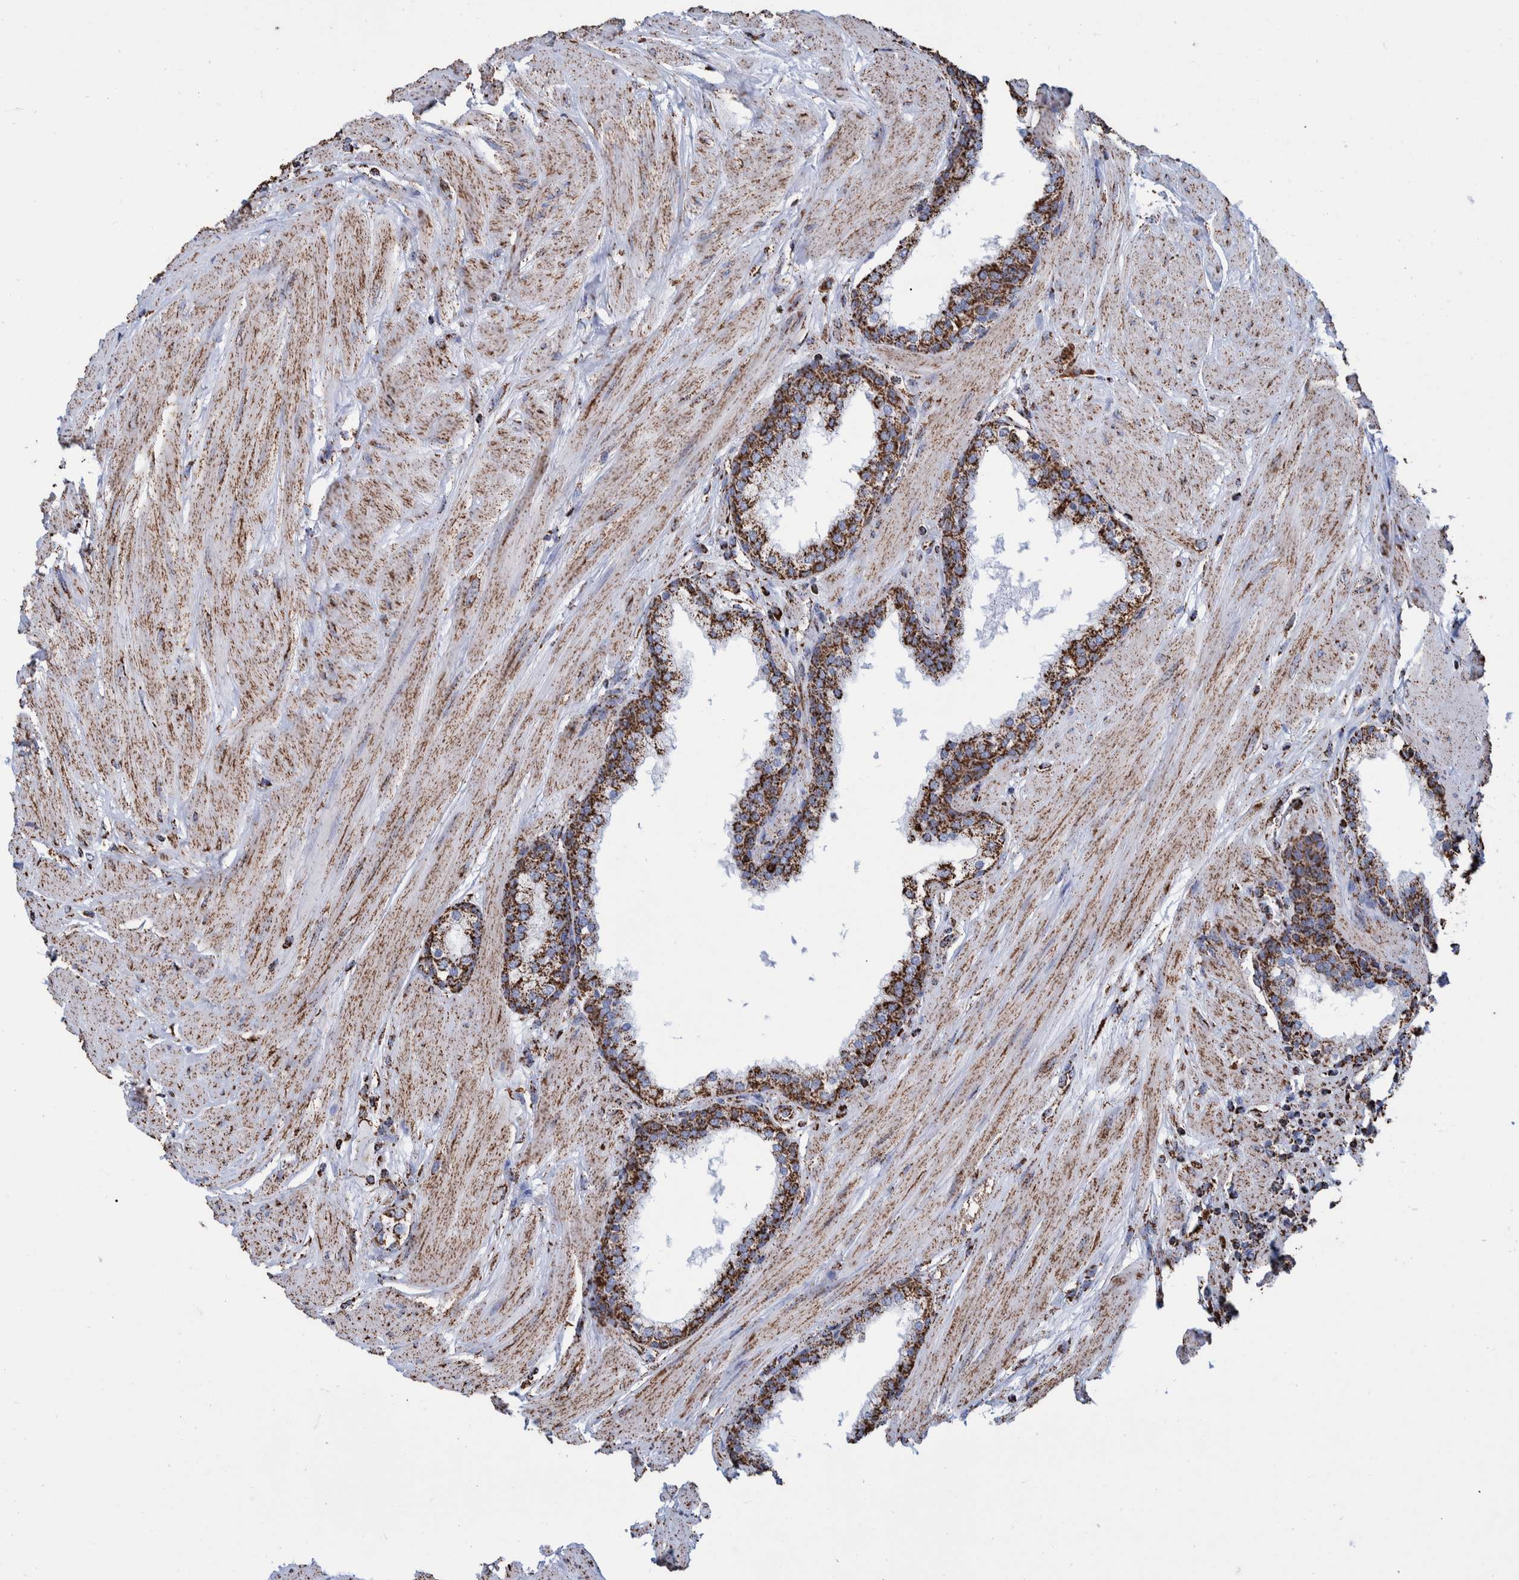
{"staining": {"intensity": "strong", "quantity": ">75%", "location": "cytoplasmic/membranous"}, "tissue": "prostate", "cell_type": "Glandular cells", "image_type": "normal", "snomed": [{"axis": "morphology", "description": "Normal tissue, NOS"}, {"axis": "topography", "description": "Prostate"}], "caption": "Brown immunohistochemical staining in unremarkable prostate exhibits strong cytoplasmic/membranous positivity in about >75% of glandular cells.", "gene": "VPS26C", "patient": {"sex": "male", "age": 51}}